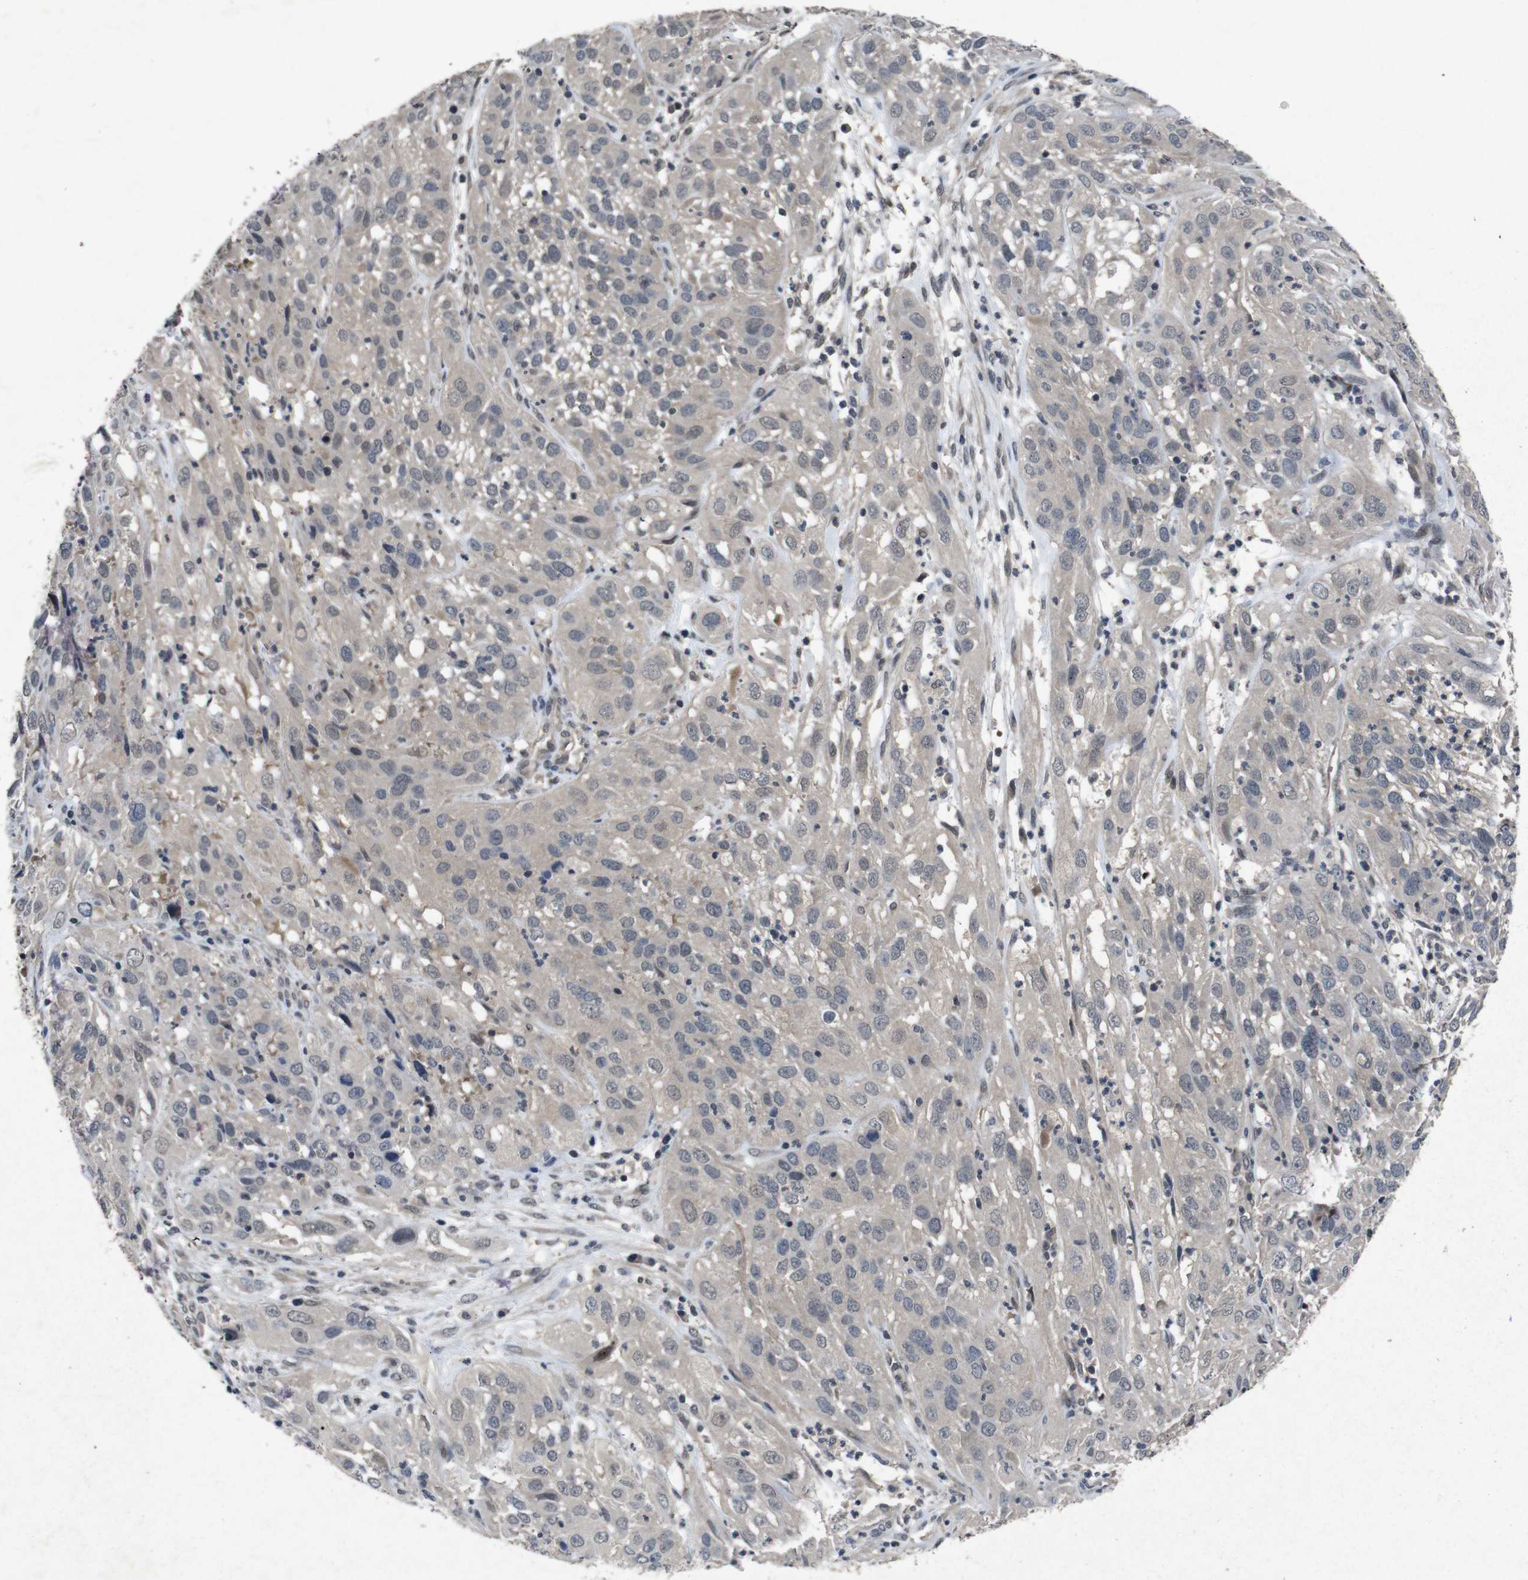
{"staining": {"intensity": "negative", "quantity": "none", "location": "none"}, "tissue": "cervical cancer", "cell_type": "Tumor cells", "image_type": "cancer", "snomed": [{"axis": "morphology", "description": "Squamous cell carcinoma, NOS"}, {"axis": "topography", "description": "Cervix"}], "caption": "DAB immunohistochemical staining of human cervical cancer (squamous cell carcinoma) shows no significant expression in tumor cells.", "gene": "AKT3", "patient": {"sex": "female", "age": 32}}